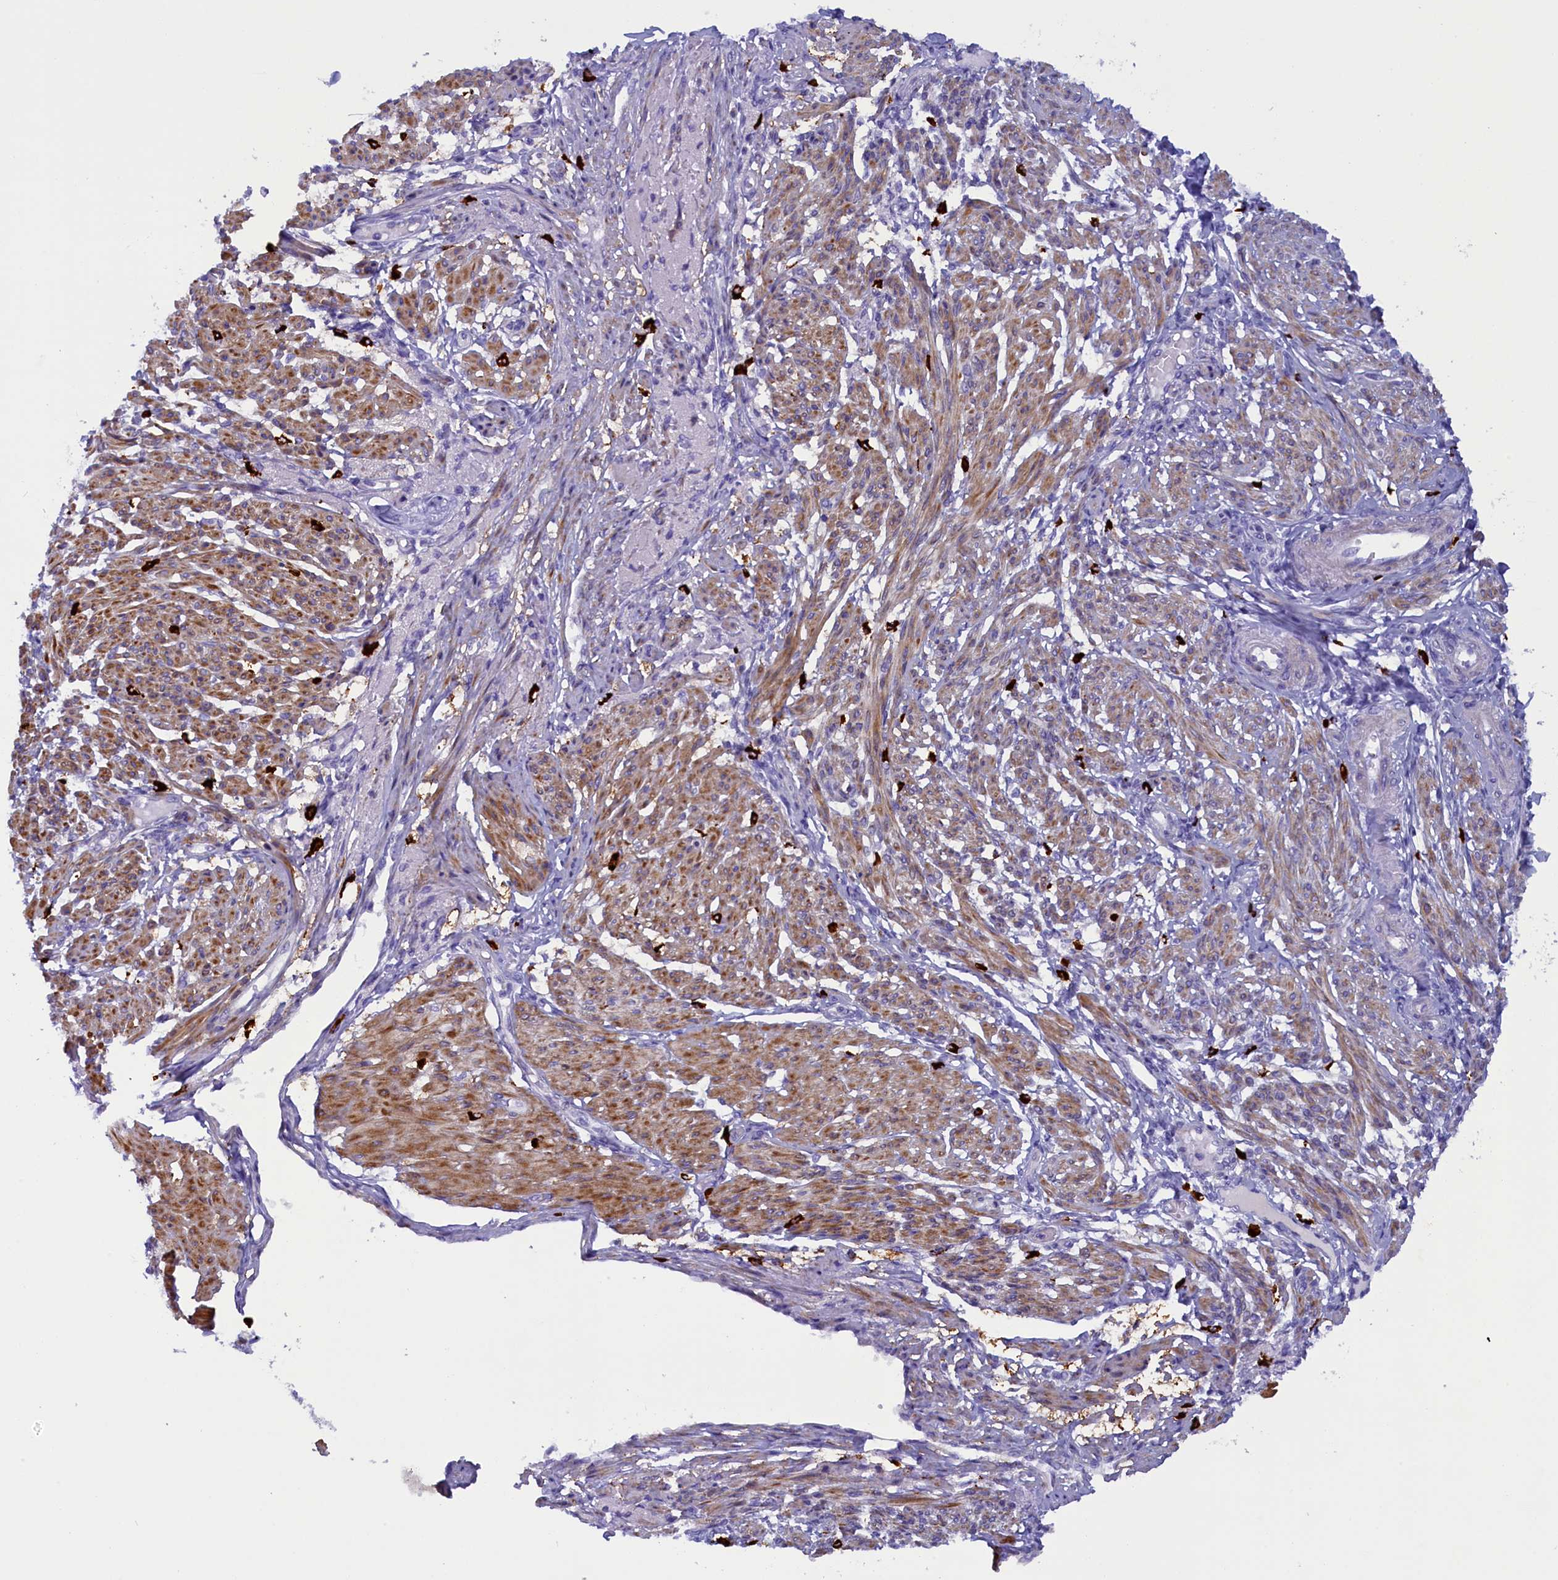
{"staining": {"intensity": "moderate", "quantity": "25%-75%", "location": "cytoplasmic/membranous"}, "tissue": "smooth muscle", "cell_type": "Smooth muscle cells", "image_type": "normal", "snomed": [{"axis": "morphology", "description": "Normal tissue, NOS"}, {"axis": "topography", "description": "Smooth muscle"}], "caption": "An image of smooth muscle stained for a protein demonstrates moderate cytoplasmic/membranous brown staining in smooth muscle cells.", "gene": "RTTN", "patient": {"sex": "female", "age": 39}}